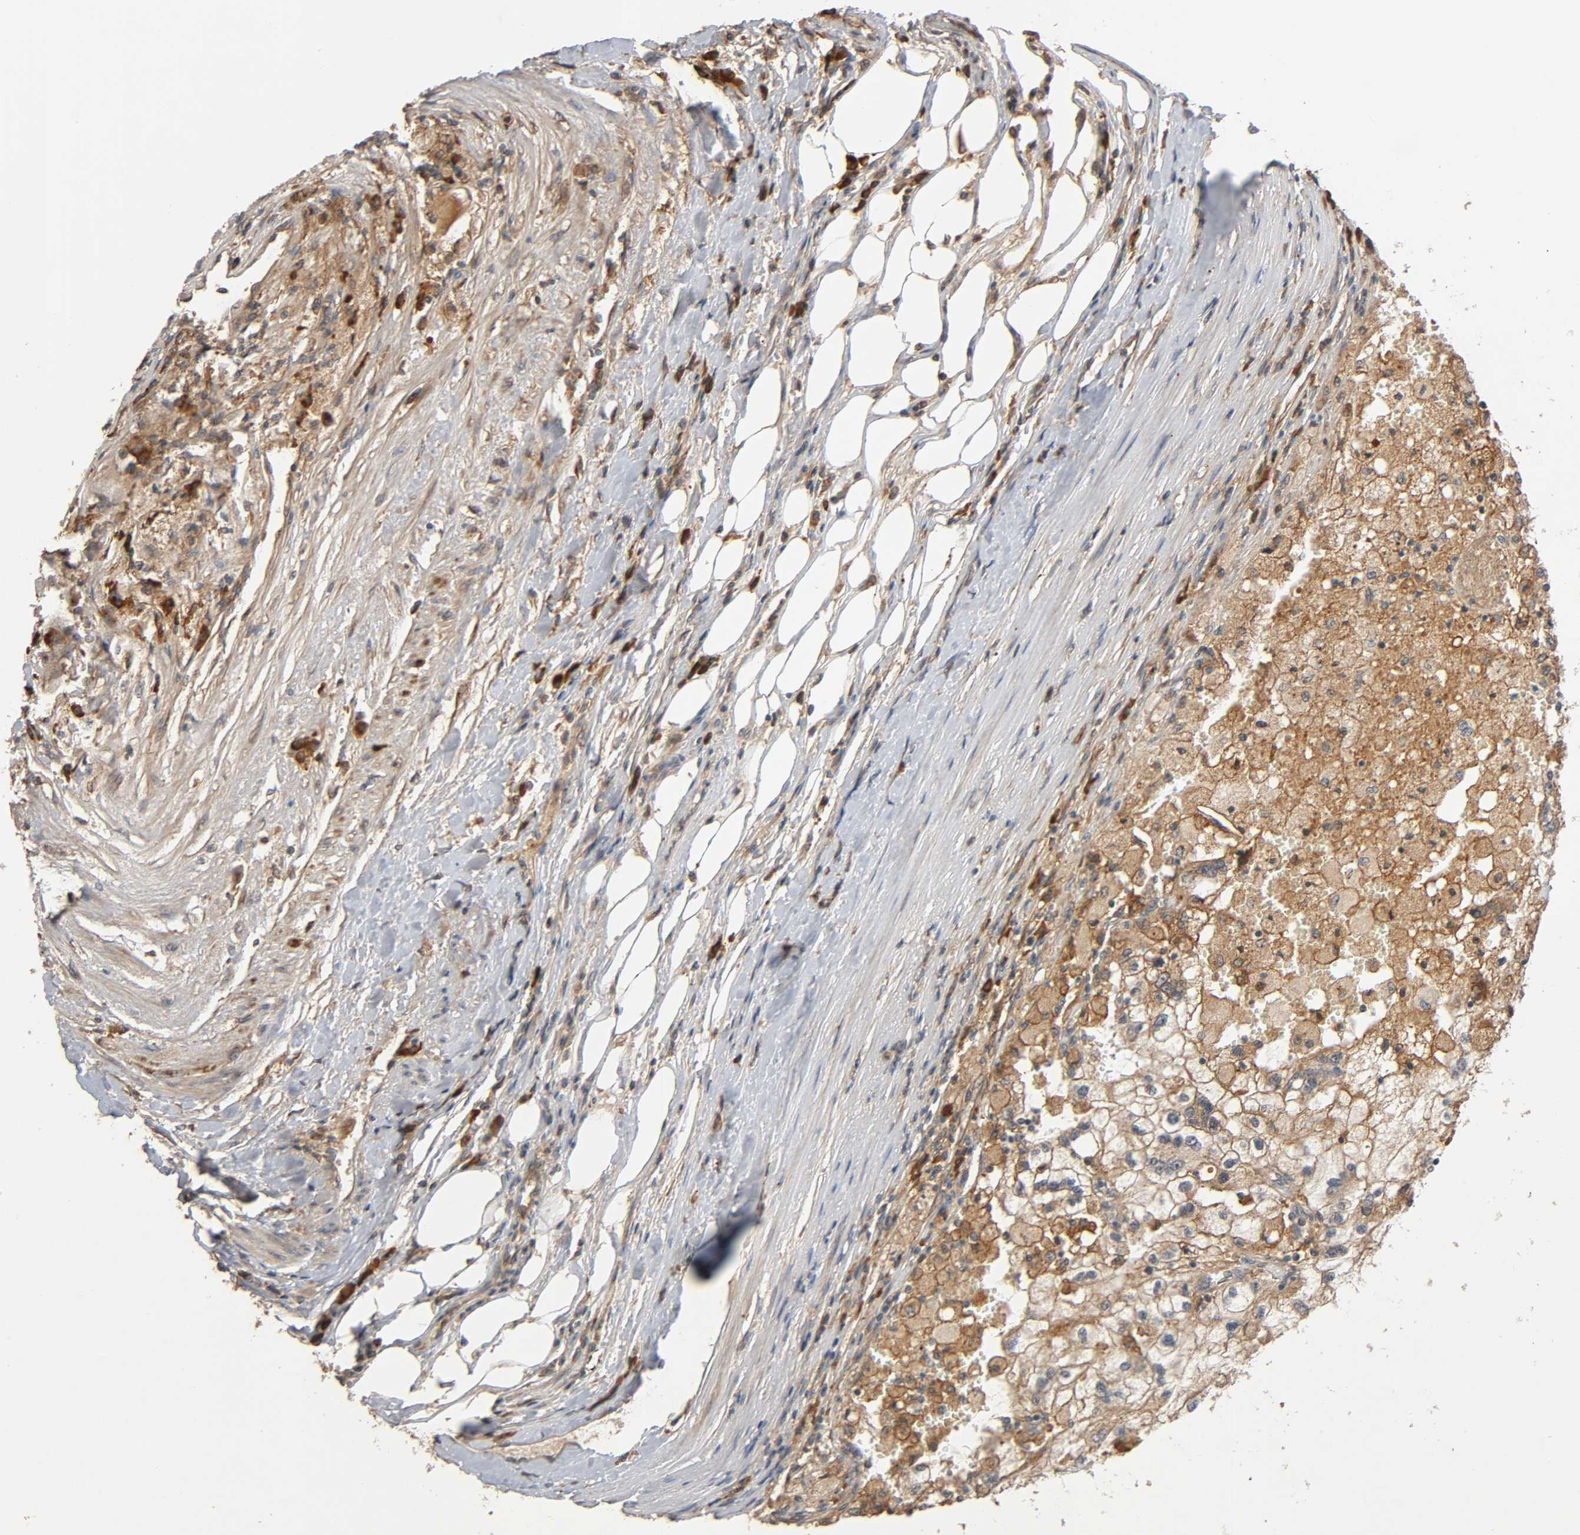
{"staining": {"intensity": "moderate", "quantity": ">75%", "location": "cytoplasmic/membranous"}, "tissue": "renal cancer", "cell_type": "Tumor cells", "image_type": "cancer", "snomed": [{"axis": "morphology", "description": "Normal tissue, NOS"}, {"axis": "morphology", "description": "Adenocarcinoma, NOS"}, {"axis": "topography", "description": "Kidney"}], "caption": "Brown immunohistochemical staining in human renal adenocarcinoma exhibits moderate cytoplasmic/membranous positivity in approximately >75% of tumor cells.", "gene": "MAP3K8", "patient": {"sex": "male", "age": 71}}